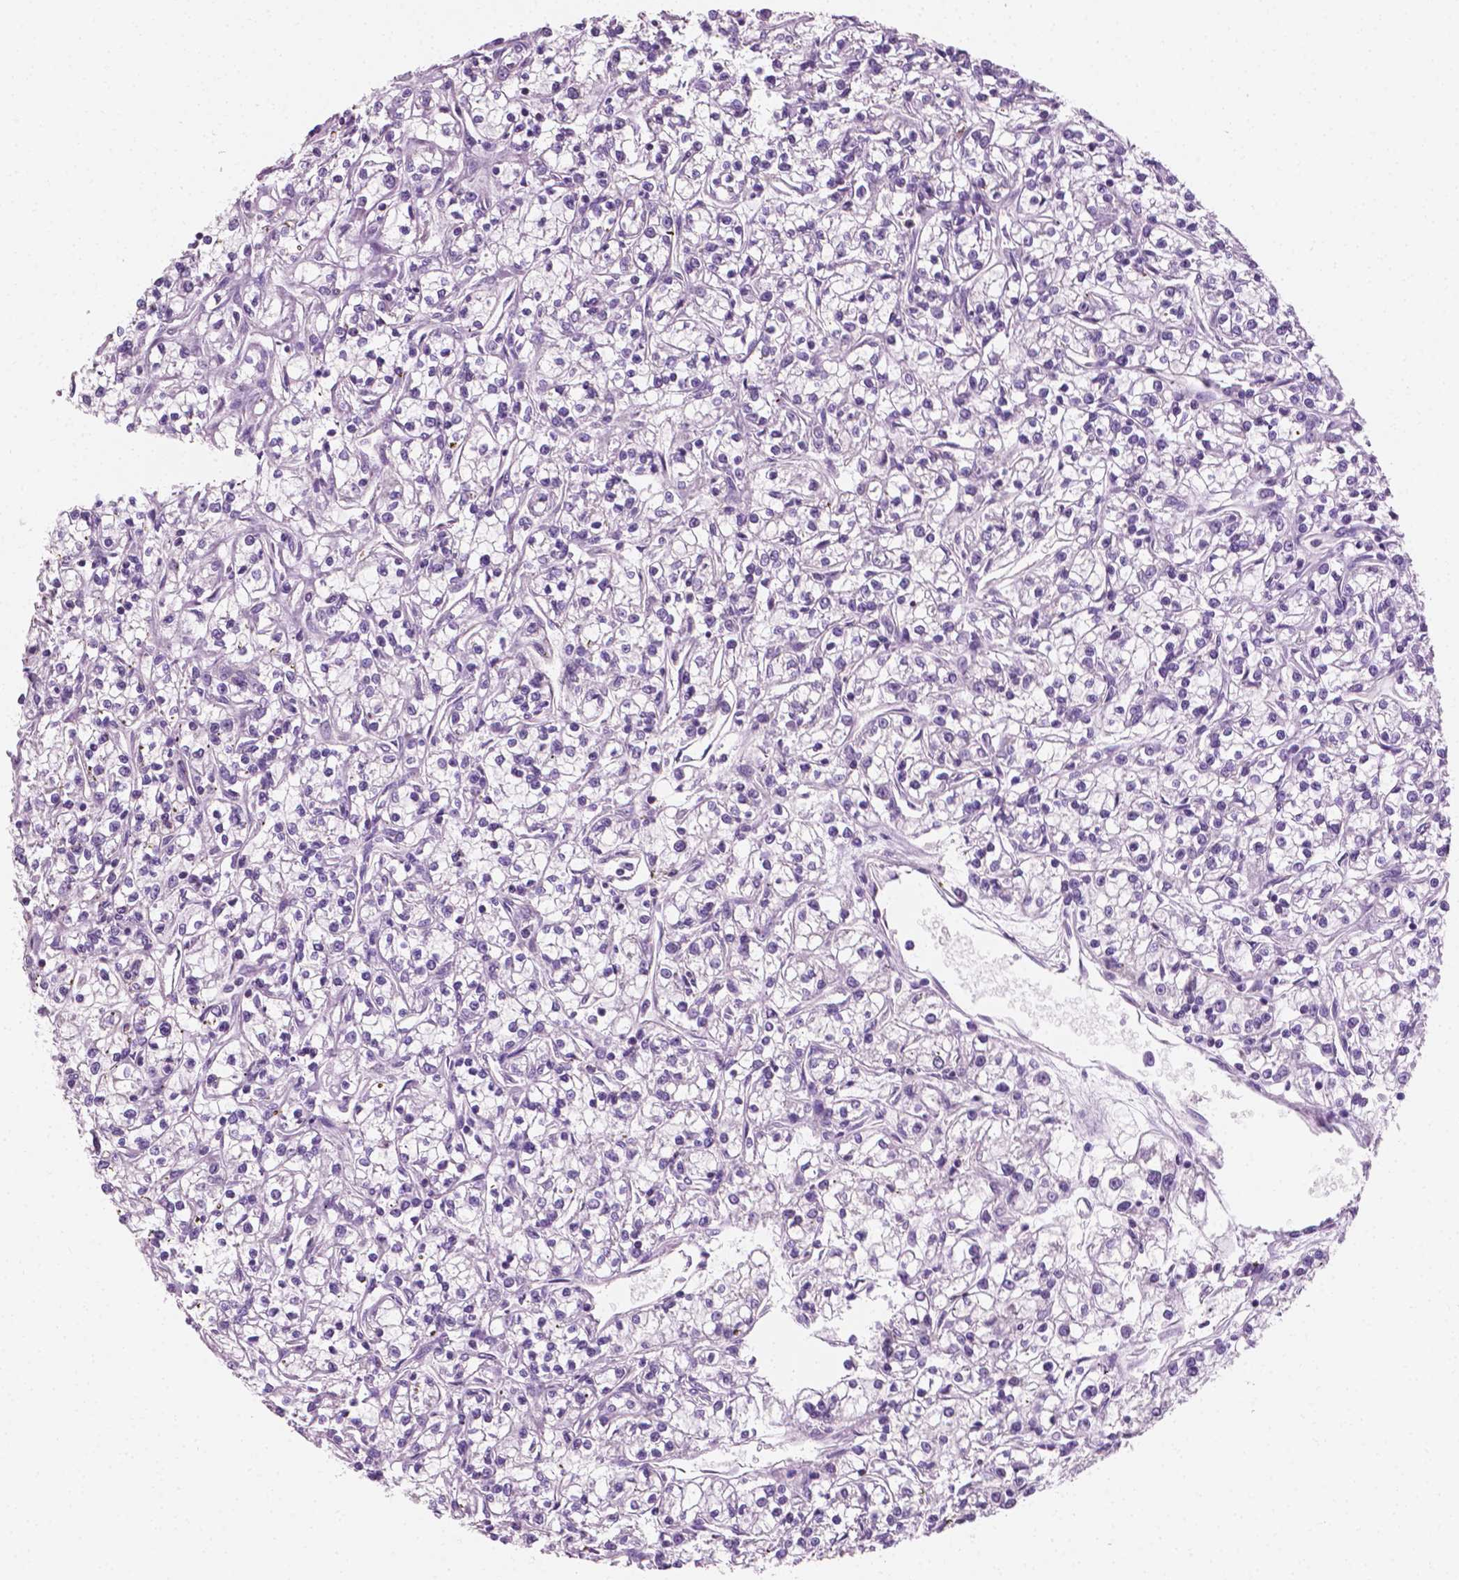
{"staining": {"intensity": "negative", "quantity": "none", "location": "none"}, "tissue": "renal cancer", "cell_type": "Tumor cells", "image_type": "cancer", "snomed": [{"axis": "morphology", "description": "Adenocarcinoma, NOS"}, {"axis": "topography", "description": "Kidney"}], "caption": "This is an IHC micrograph of human renal adenocarcinoma. There is no expression in tumor cells.", "gene": "PTX3", "patient": {"sex": "female", "age": 59}}